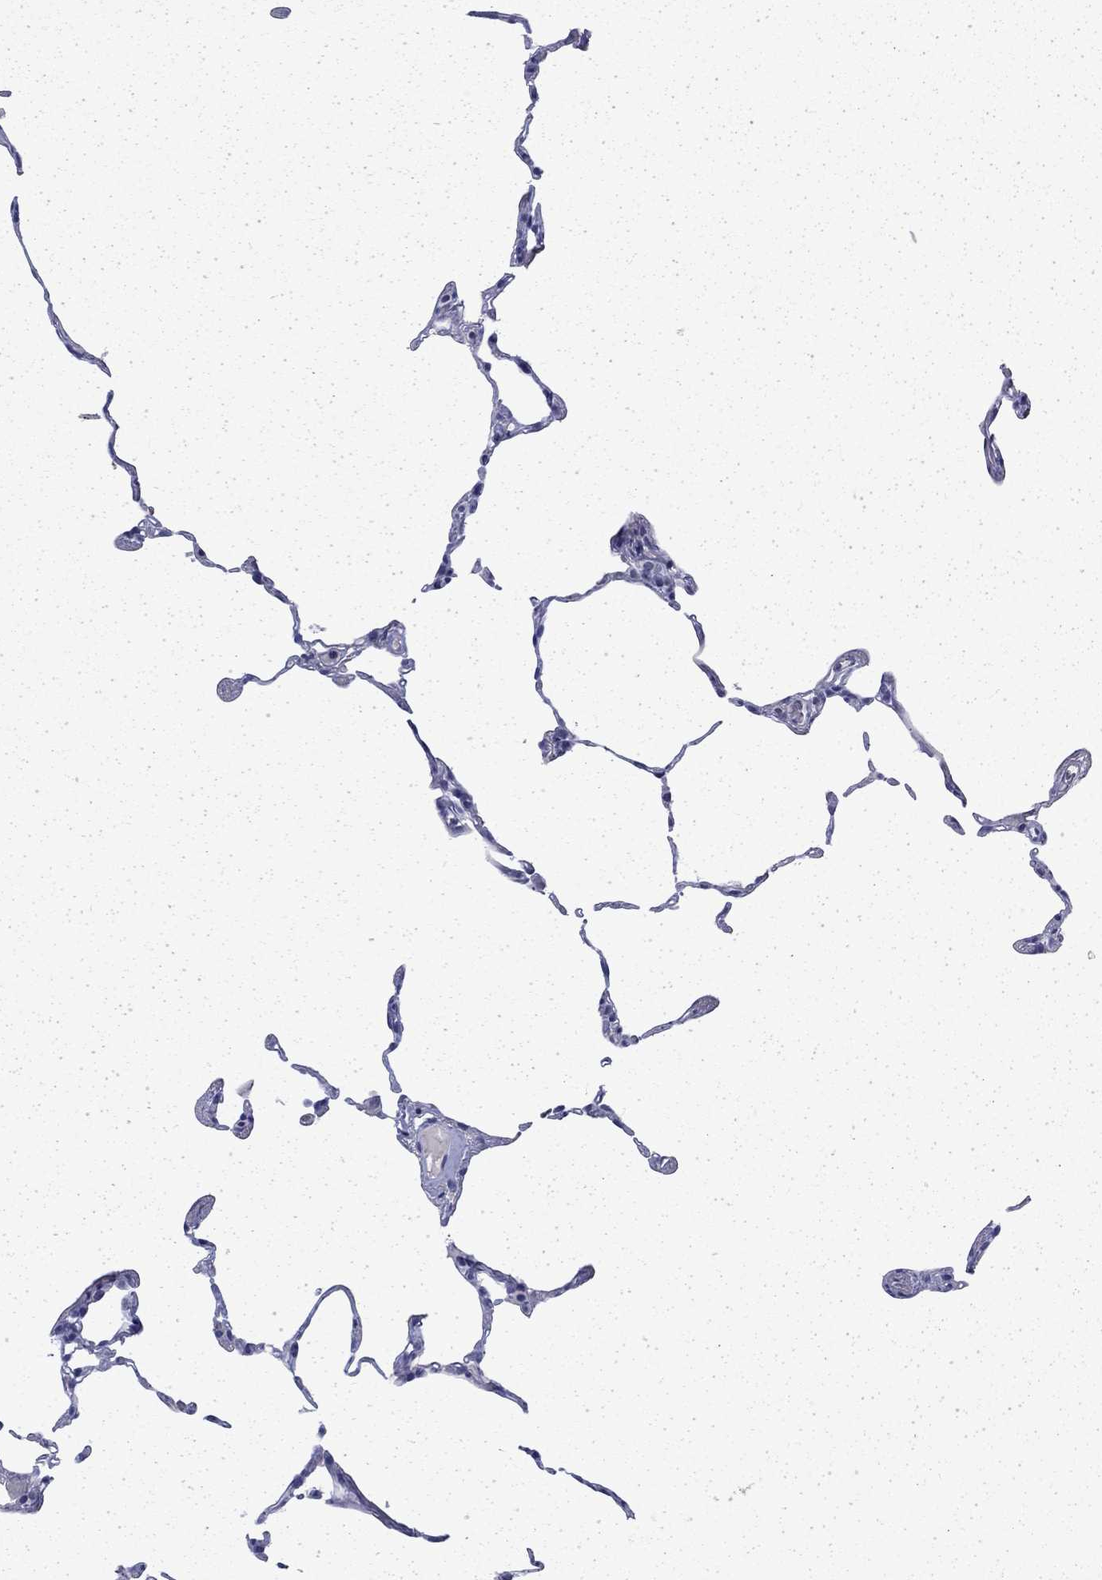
{"staining": {"intensity": "negative", "quantity": "none", "location": "none"}, "tissue": "lung", "cell_type": "Alveolar cells", "image_type": "normal", "snomed": [{"axis": "morphology", "description": "Normal tissue, NOS"}, {"axis": "topography", "description": "Lung"}], "caption": "This is an IHC image of unremarkable lung. There is no positivity in alveolar cells.", "gene": "ENPP6", "patient": {"sex": "female", "age": 57}}